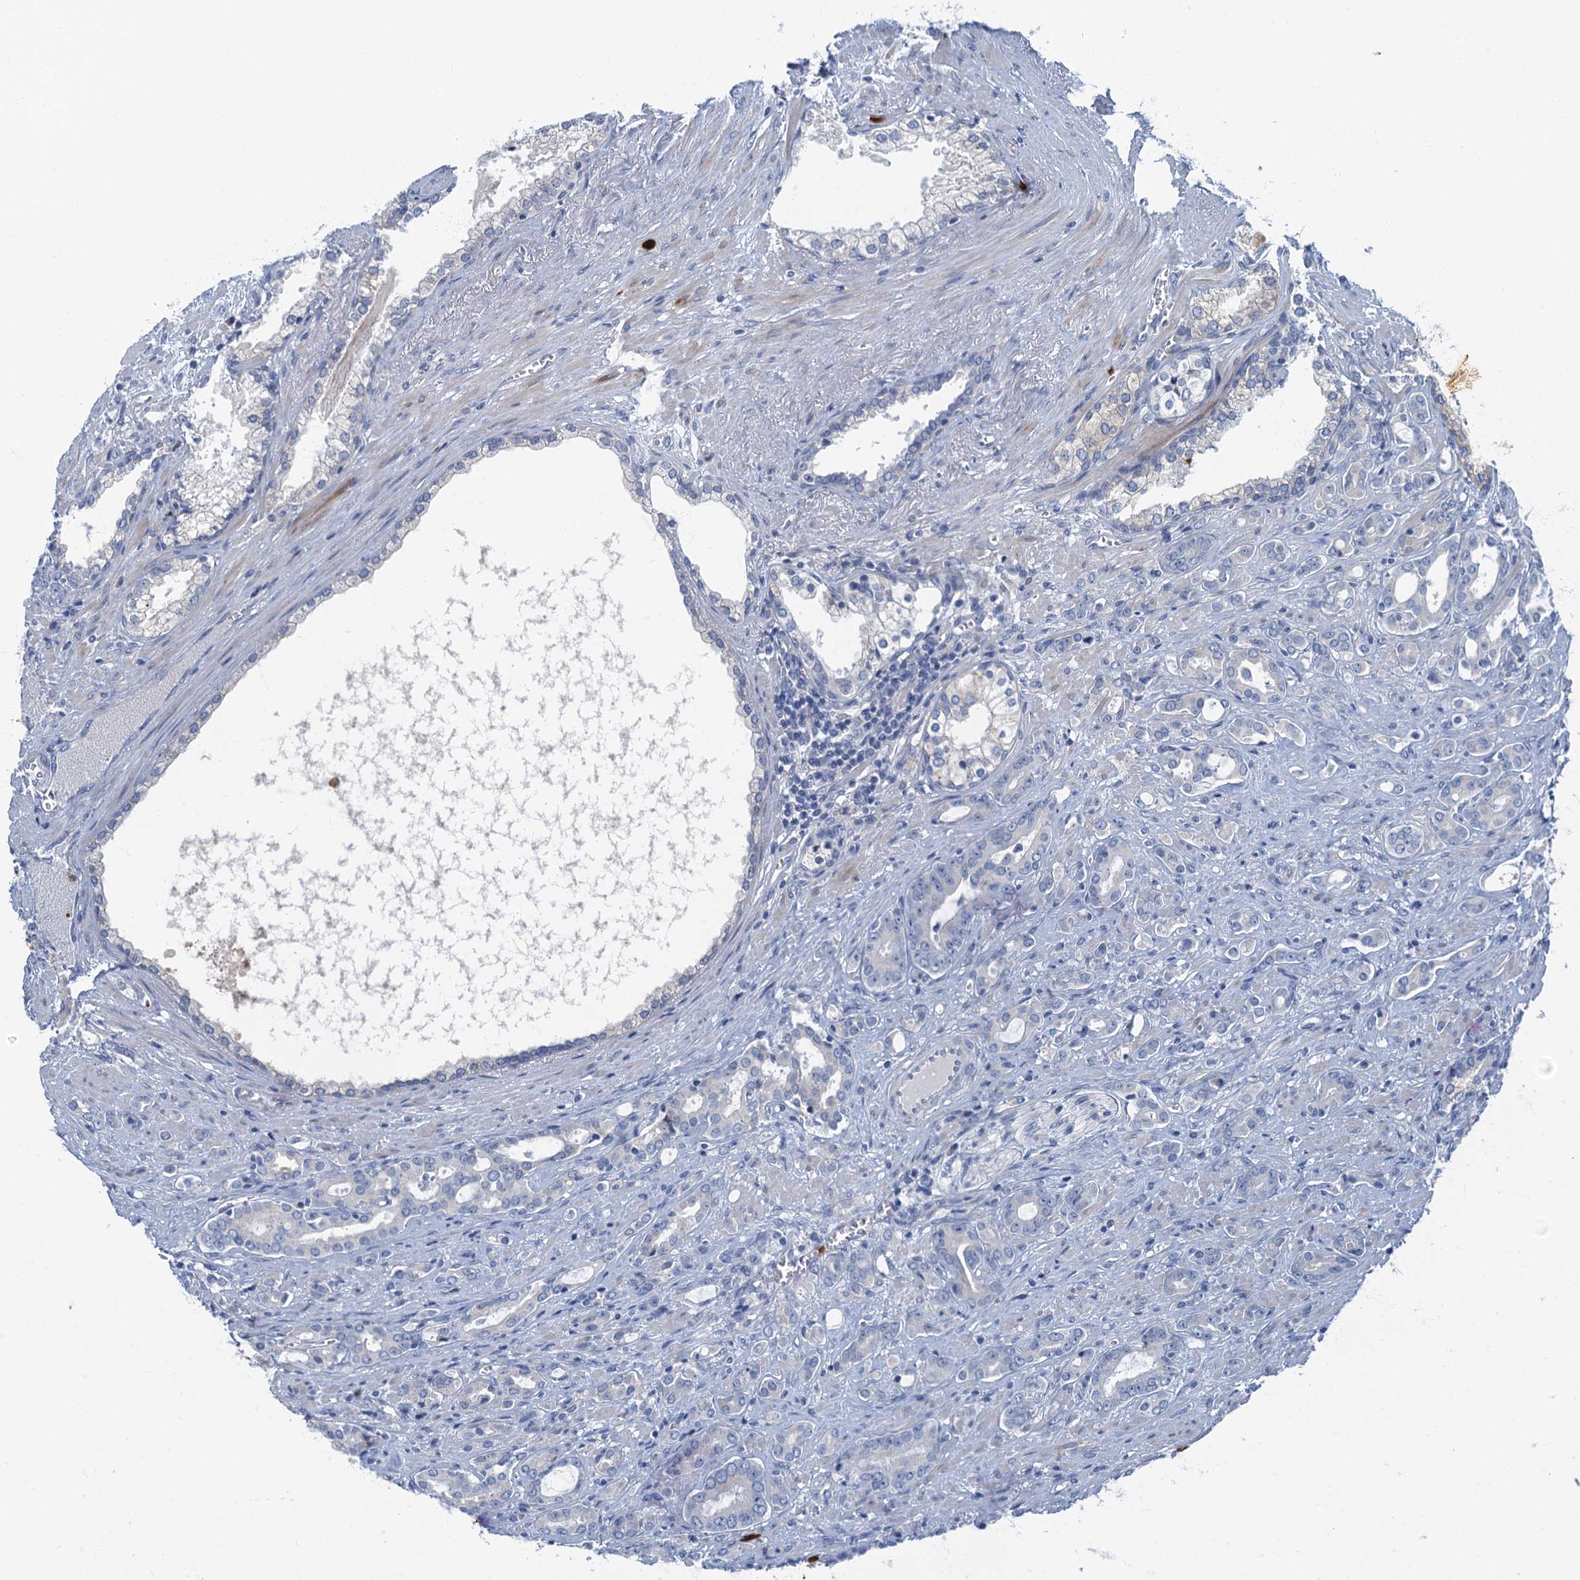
{"staining": {"intensity": "negative", "quantity": "none", "location": "none"}, "tissue": "prostate cancer", "cell_type": "Tumor cells", "image_type": "cancer", "snomed": [{"axis": "morphology", "description": "Adenocarcinoma, High grade"}, {"axis": "topography", "description": "Prostate"}], "caption": "An image of prostate high-grade adenocarcinoma stained for a protein exhibits no brown staining in tumor cells.", "gene": "ANKDD1A", "patient": {"sex": "male", "age": 72}}